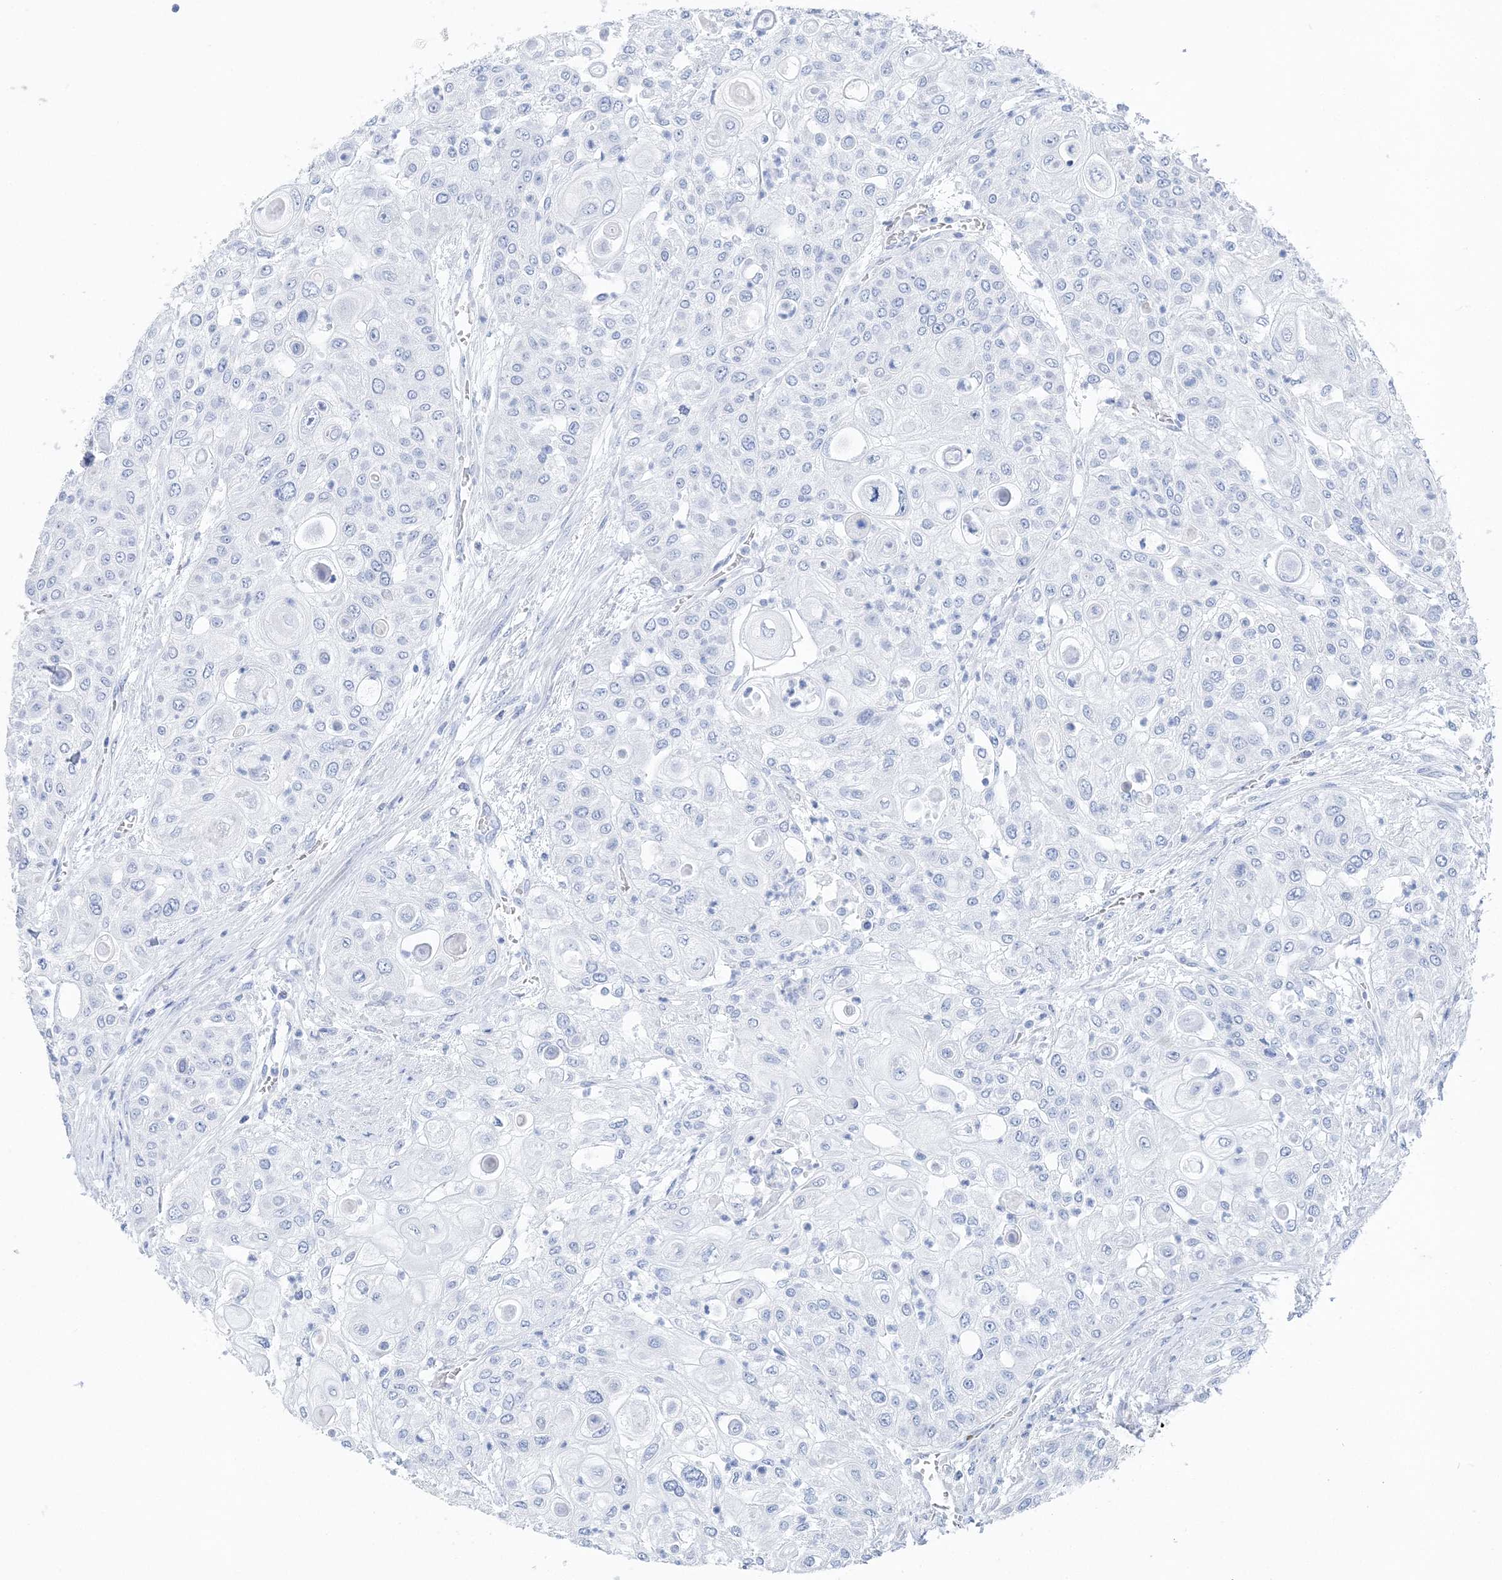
{"staining": {"intensity": "negative", "quantity": "none", "location": "none"}, "tissue": "urothelial cancer", "cell_type": "Tumor cells", "image_type": "cancer", "snomed": [{"axis": "morphology", "description": "Urothelial carcinoma, High grade"}, {"axis": "topography", "description": "Urinary bladder"}], "caption": "This is a micrograph of immunohistochemistry (IHC) staining of urothelial cancer, which shows no staining in tumor cells.", "gene": "TSPYL6", "patient": {"sex": "female", "age": 79}}